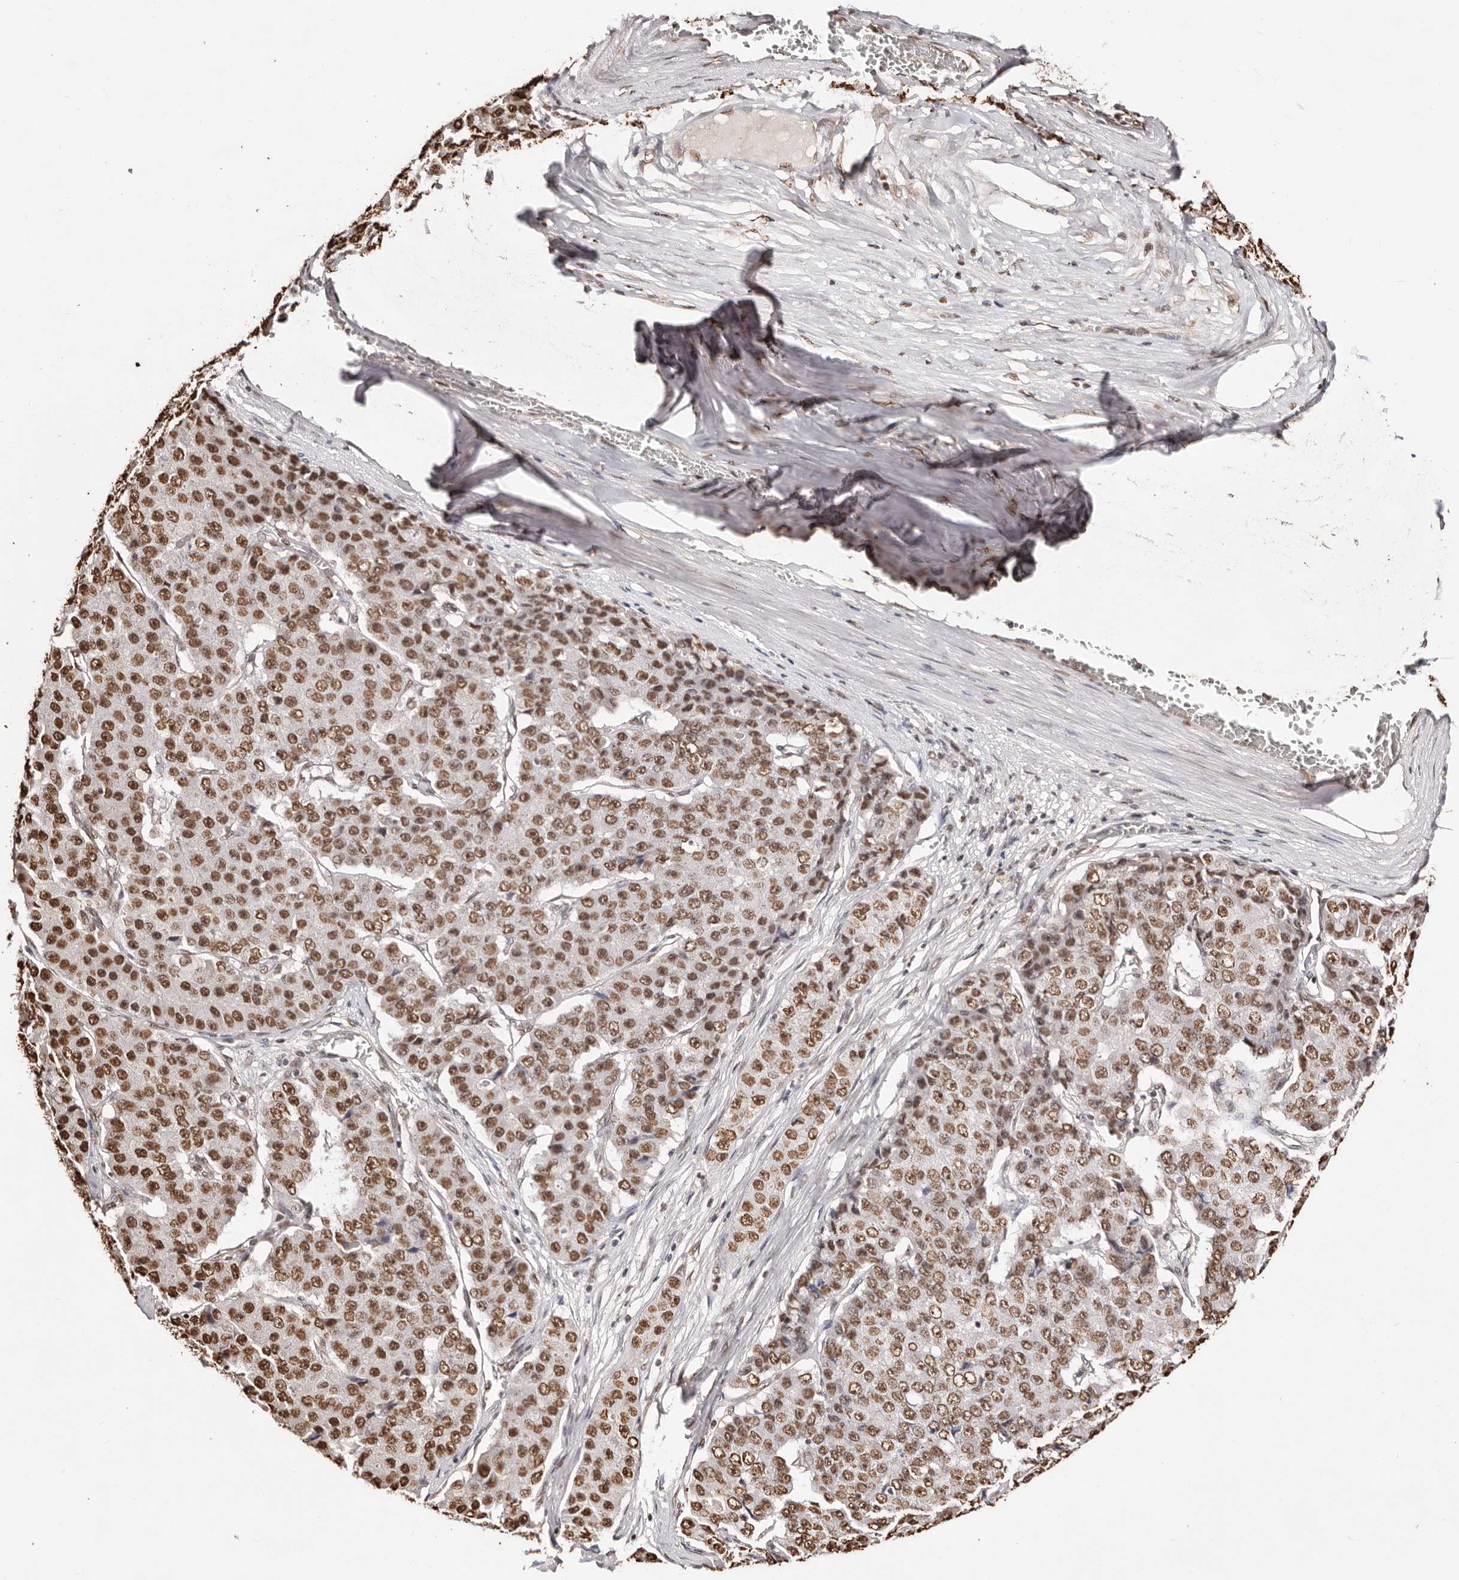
{"staining": {"intensity": "moderate", "quantity": ">75%", "location": "nuclear"}, "tissue": "pancreatic cancer", "cell_type": "Tumor cells", "image_type": "cancer", "snomed": [{"axis": "morphology", "description": "Adenocarcinoma, NOS"}, {"axis": "topography", "description": "Pancreas"}], "caption": "Pancreatic cancer was stained to show a protein in brown. There is medium levels of moderate nuclear positivity in approximately >75% of tumor cells. The protein is shown in brown color, while the nuclei are stained blue.", "gene": "BICRAL", "patient": {"sex": "male", "age": 50}}